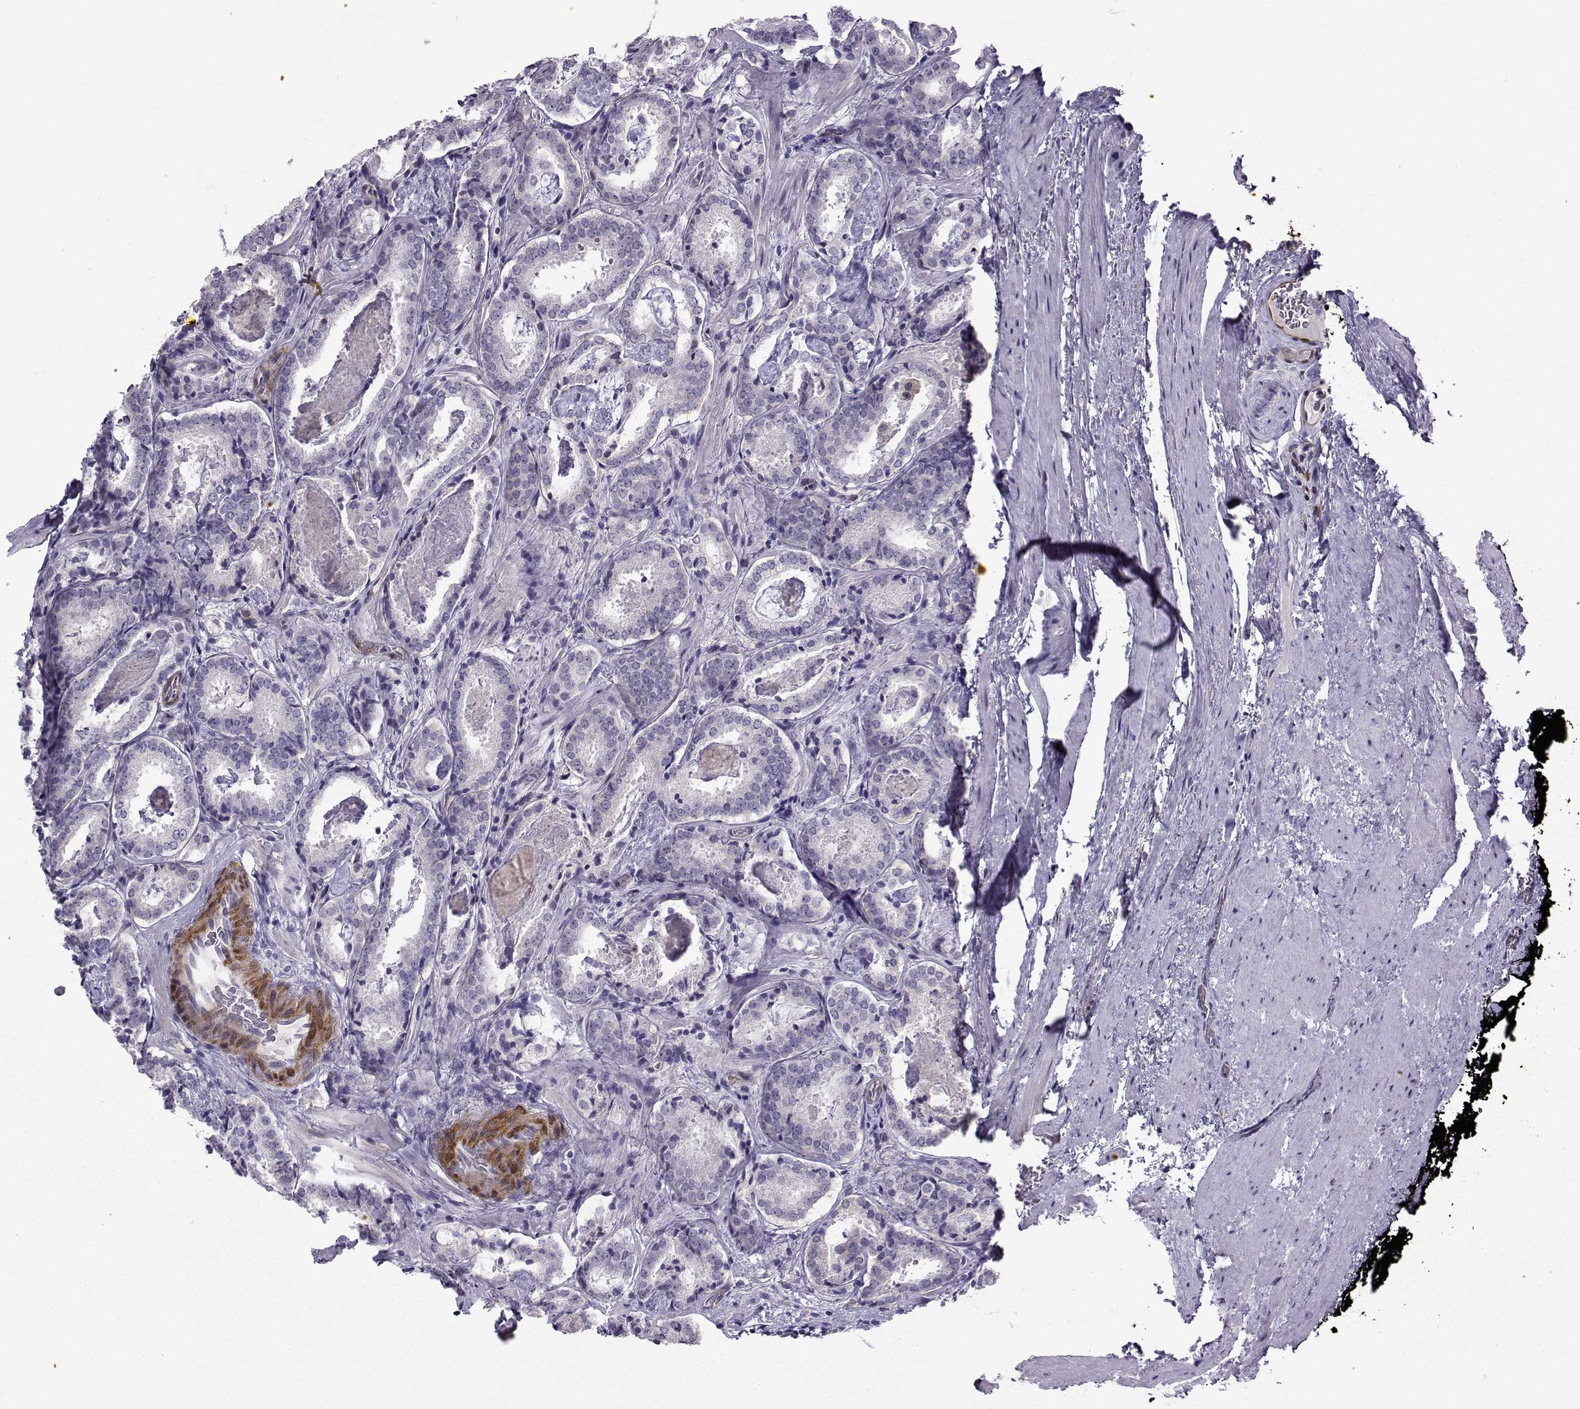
{"staining": {"intensity": "negative", "quantity": "none", "location": "none"}, "tissue": "prostate cancer", "cell_type": "Tumor cells", "image_type": "cancer", "snomed": [{"axis": "morphology", "description": "Adenocarcinoma, NOS"}, {"axis": "morphology", "description": "Adenocarcinoma, High grade"}, {"axis": "topography", "description": "Prostate"}], "caption": "Tumor cells show no significant positivity in prostate cancer.", "gene": "NQO1", "patient": {"sex": "male", "age": 62}}